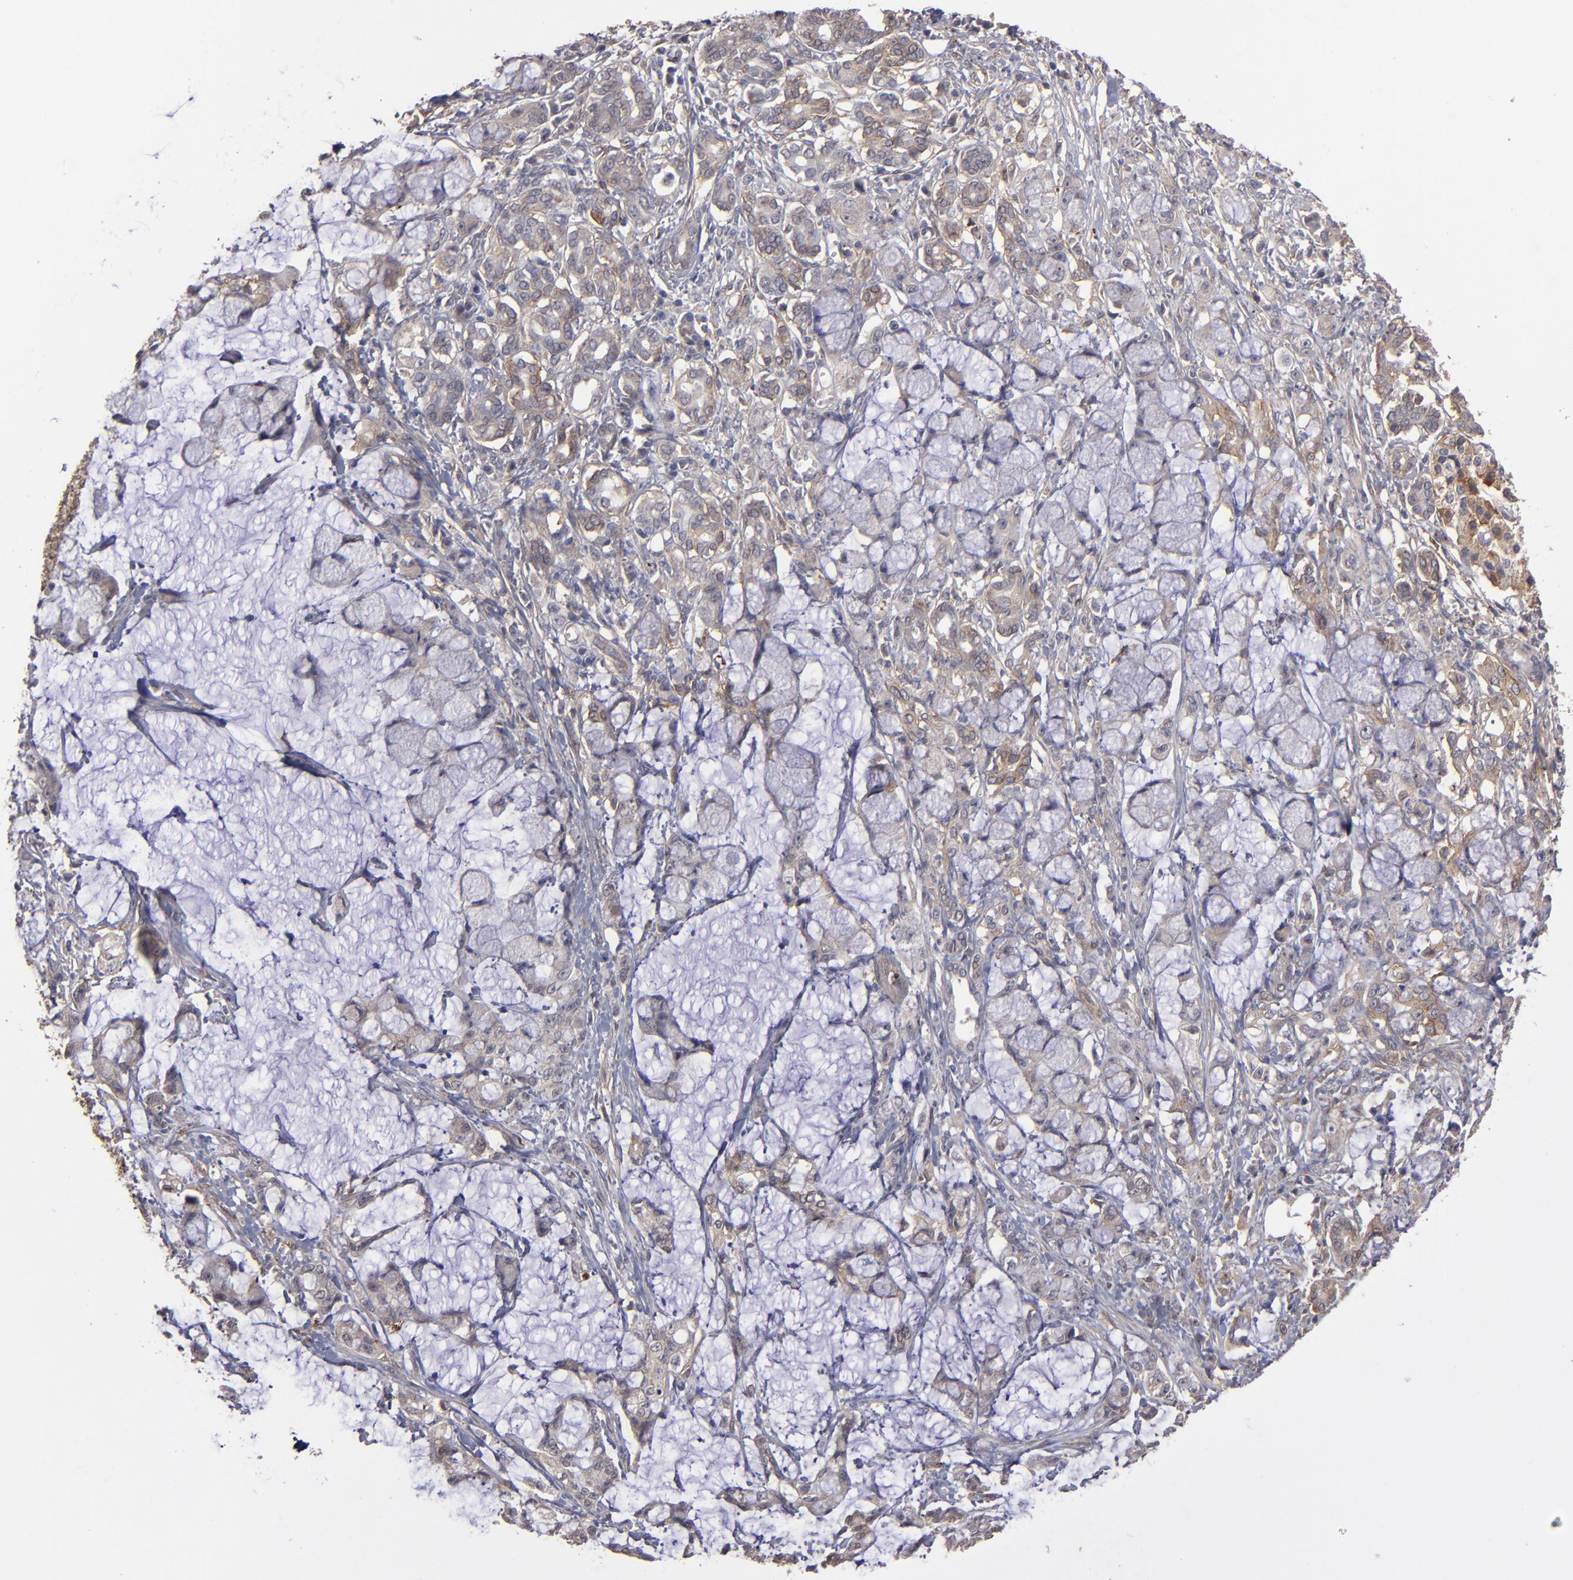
{"staining": {"intensity": "weak", "quantity": "25%-75%", "location": "cytoplasmic/membranous"}, "tissue": "pancreatic cancer", "cell_type": "Tumor cells", "image_type": "cancer", "snomed": [{"axis": "morphology", "description": "Adenocarcinoma, NOS"}, {"axis": "topography", "description": "Pancreas"}], "caption": "This micrograph exhibits immunohistochemistry staining of human pancreatic adenocarcinoma, with low weak cytoplasmic/membranous staining in about 25%-75% of tumor cells.", "gene": "ITGB5", "patient": {"sex": "female", "age": 73}}